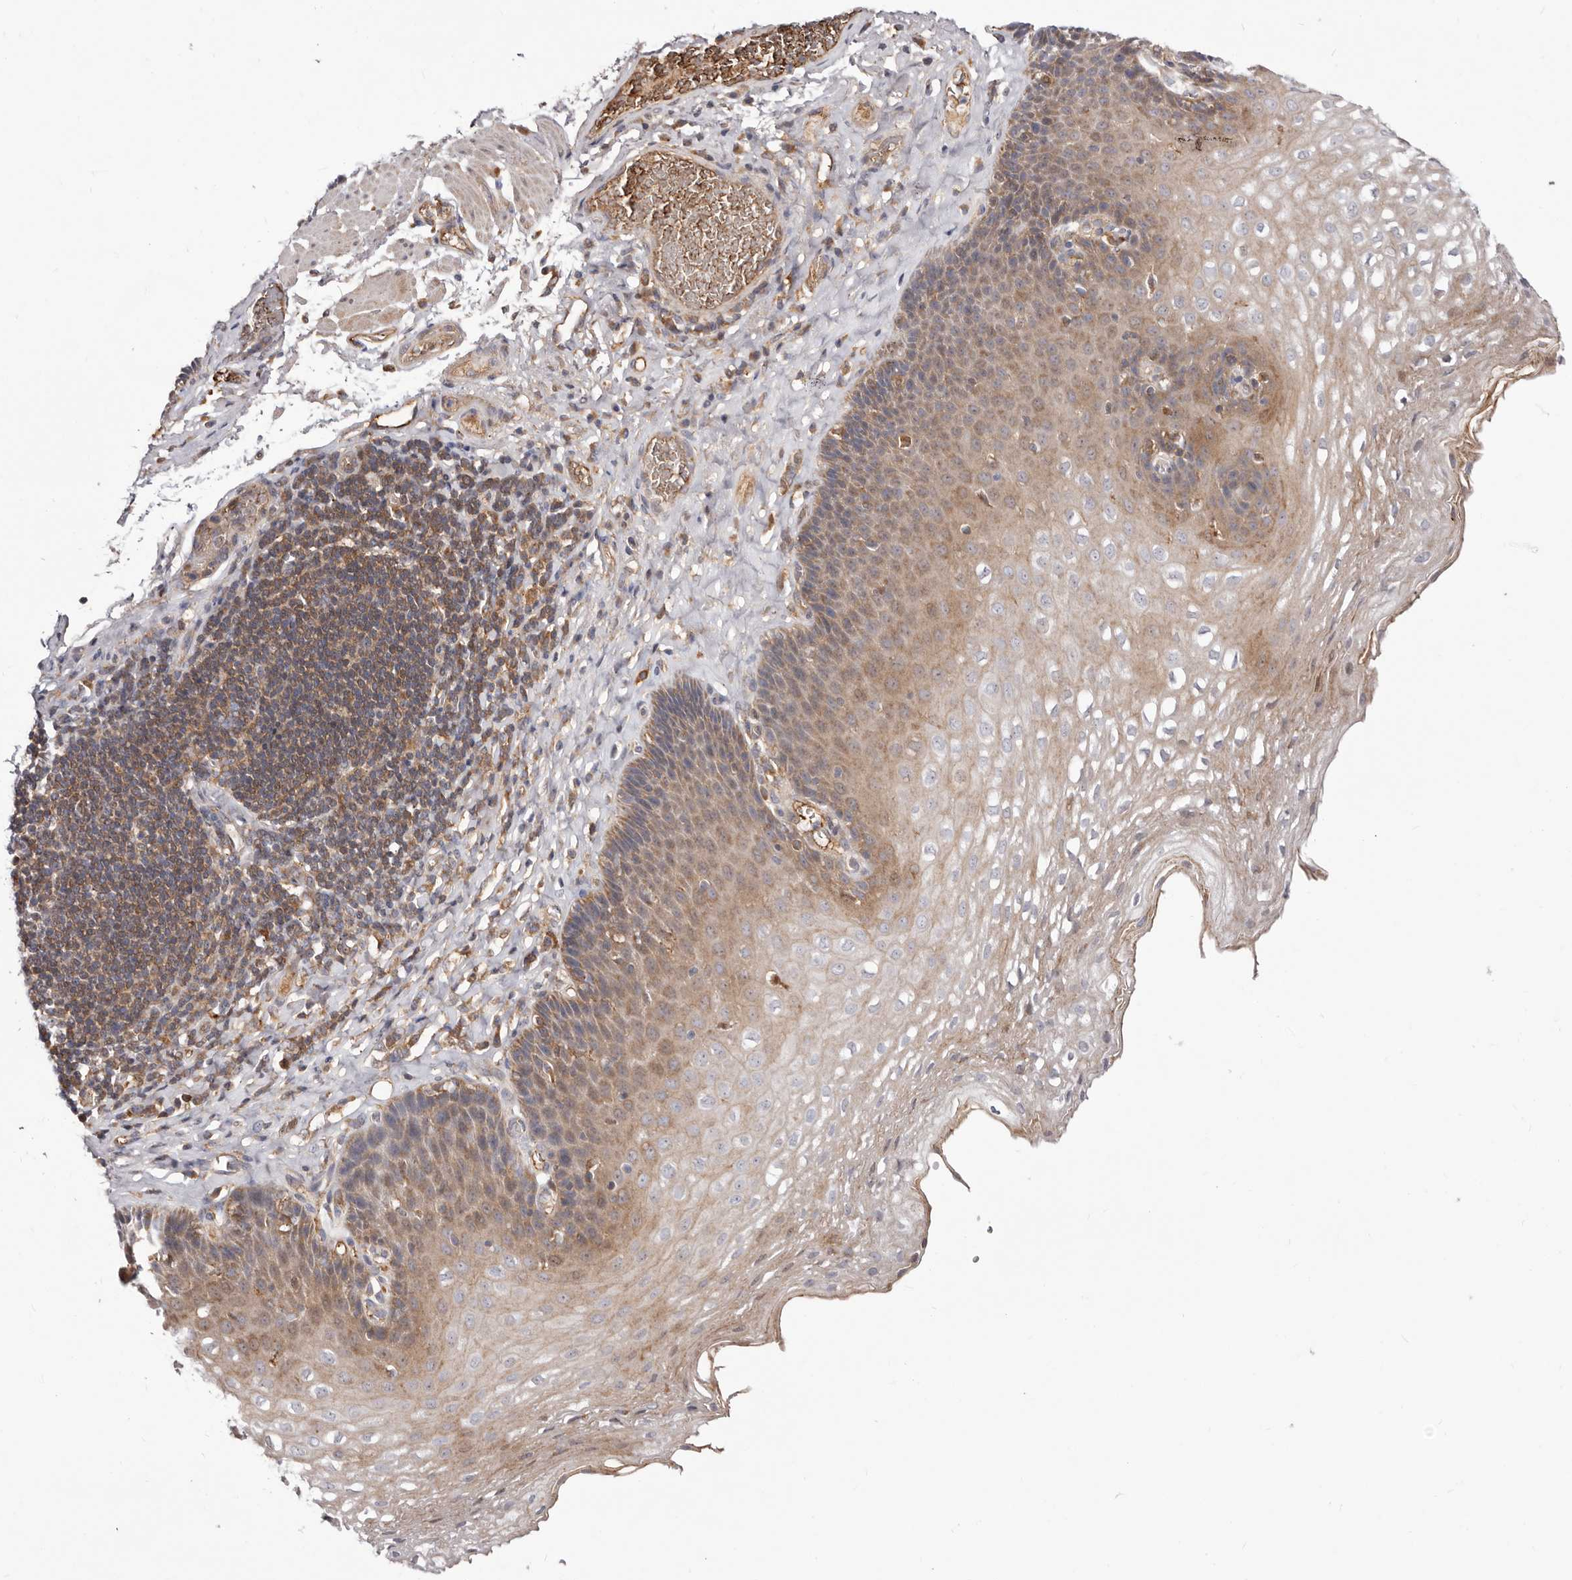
{"staining": {"intensity": "moderate", "quantity": "25%-75%", "location": "cytoplasmic/membranous"}, "tissue": "esophagus", "cell_type": "Squamous epithelial cells", "image_type": "normal", "snomed": [{"axis": "morphology", "description": "Normal tissue, NOS"}, {"axis": "topography", "description": "Esophagus"}], "caption": "A medium amount of moderate cytoplasmic/membranous positivity is appreciated in approximately 25%-75% of squamous epithelial cells in unremarkable esophagus. Immunohistochemistry stains the protein in brown and the nuclei are stained blue.", "gene": "NUBPL", "patient": {"sex": "female", "age": 66}}